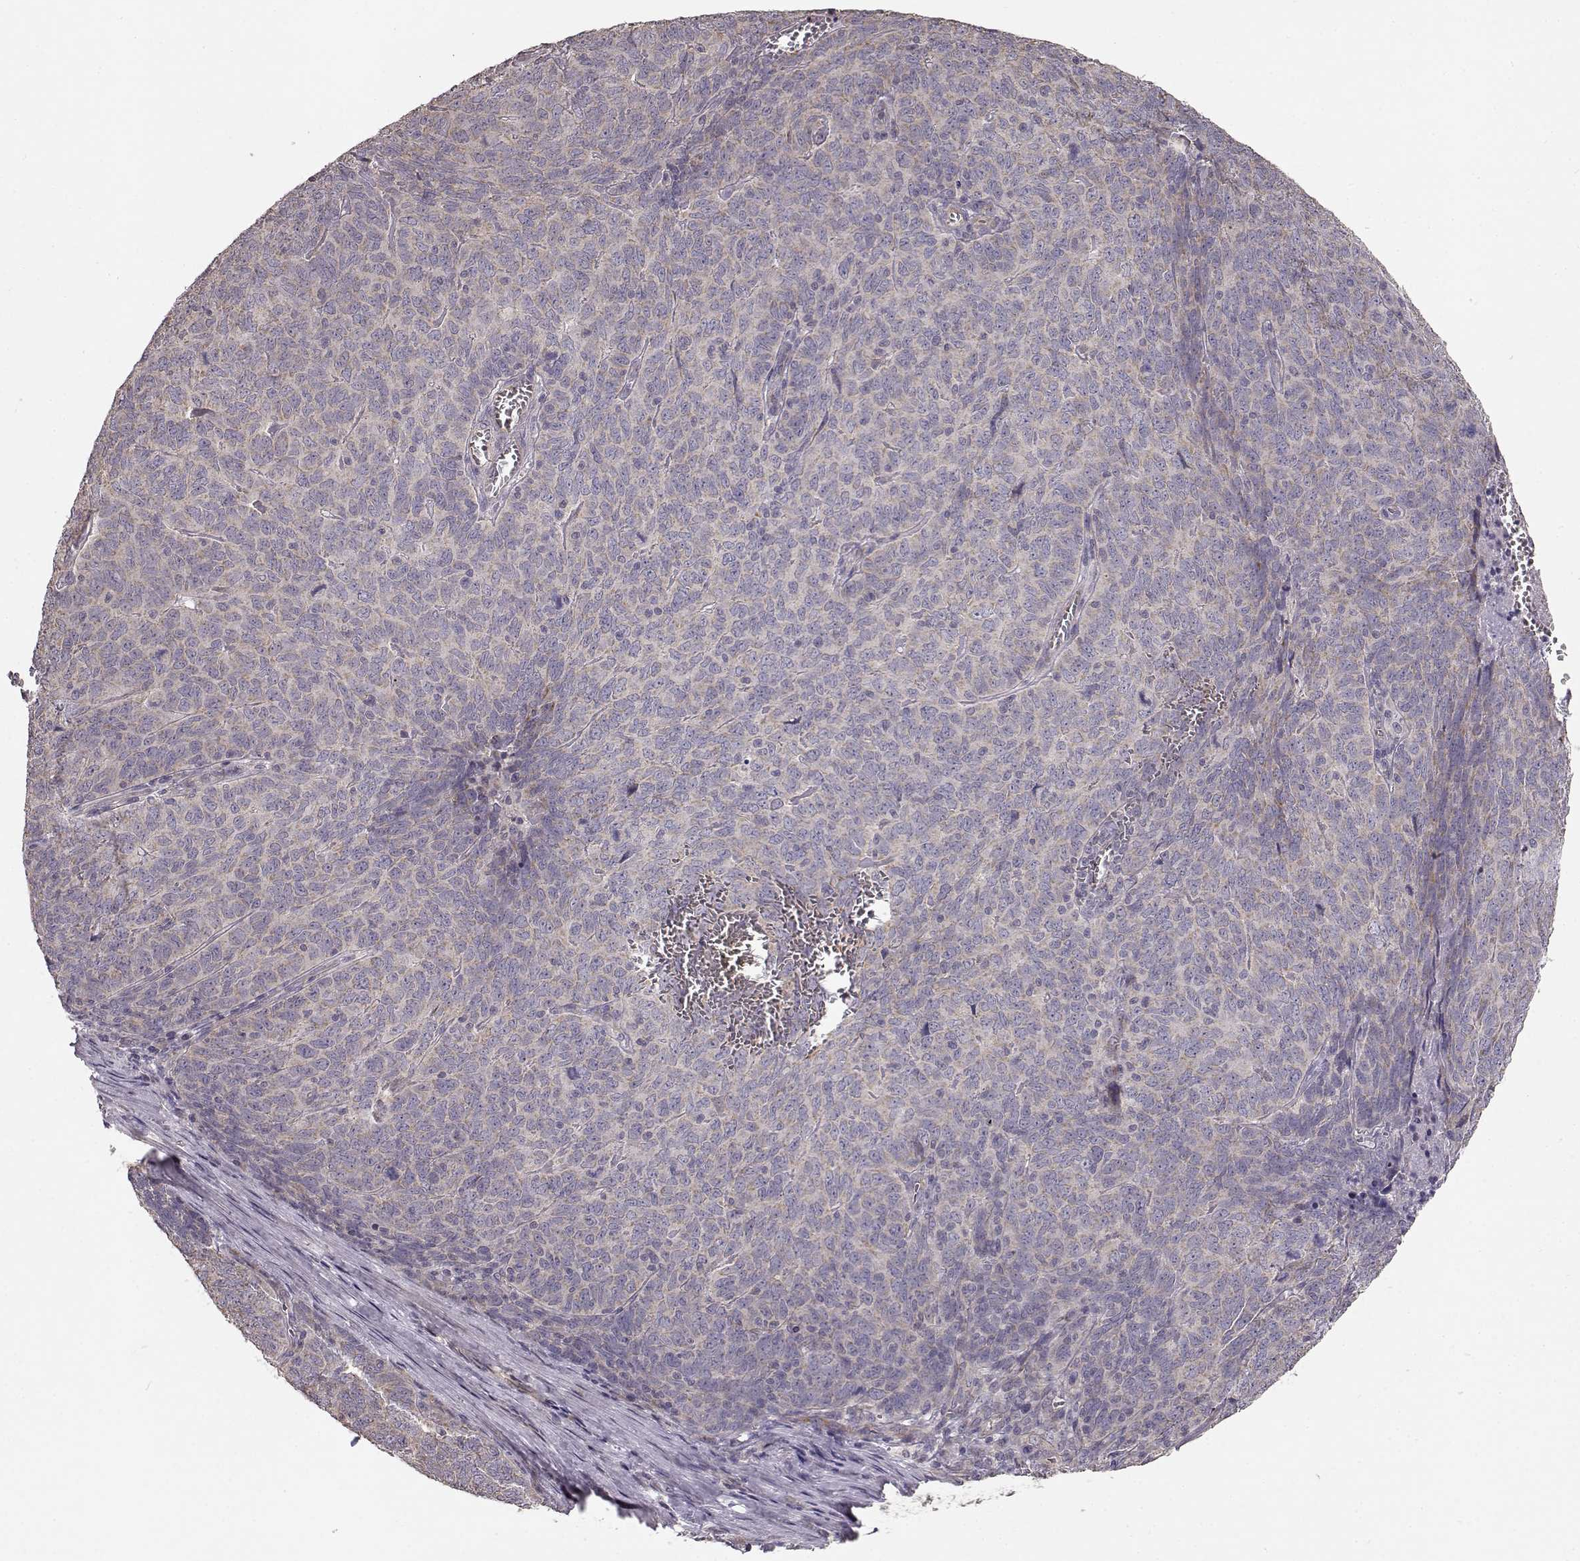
{"staining": {"intensity": "weak", "quantity": "<25%", "location": "cytoplasmic/membranous"}, "tissue": "skin cancer", "cell_type": "Tumor cells", "image_type": "cancer", "snomed": [{"axis": "morphology", "description": "Squamous cell carcinoma, NOS"}, {"axis": "topography", "description": "Skin"}, {"axis": "topography", "description": "Anal"}], "caption": "Immunohistochemical staining of squamous cell carcinoma (skin) reveals no significant expression in tumor cells.", "gene": "ERBB3", "patient": {"sex": "female", "age": 51}}